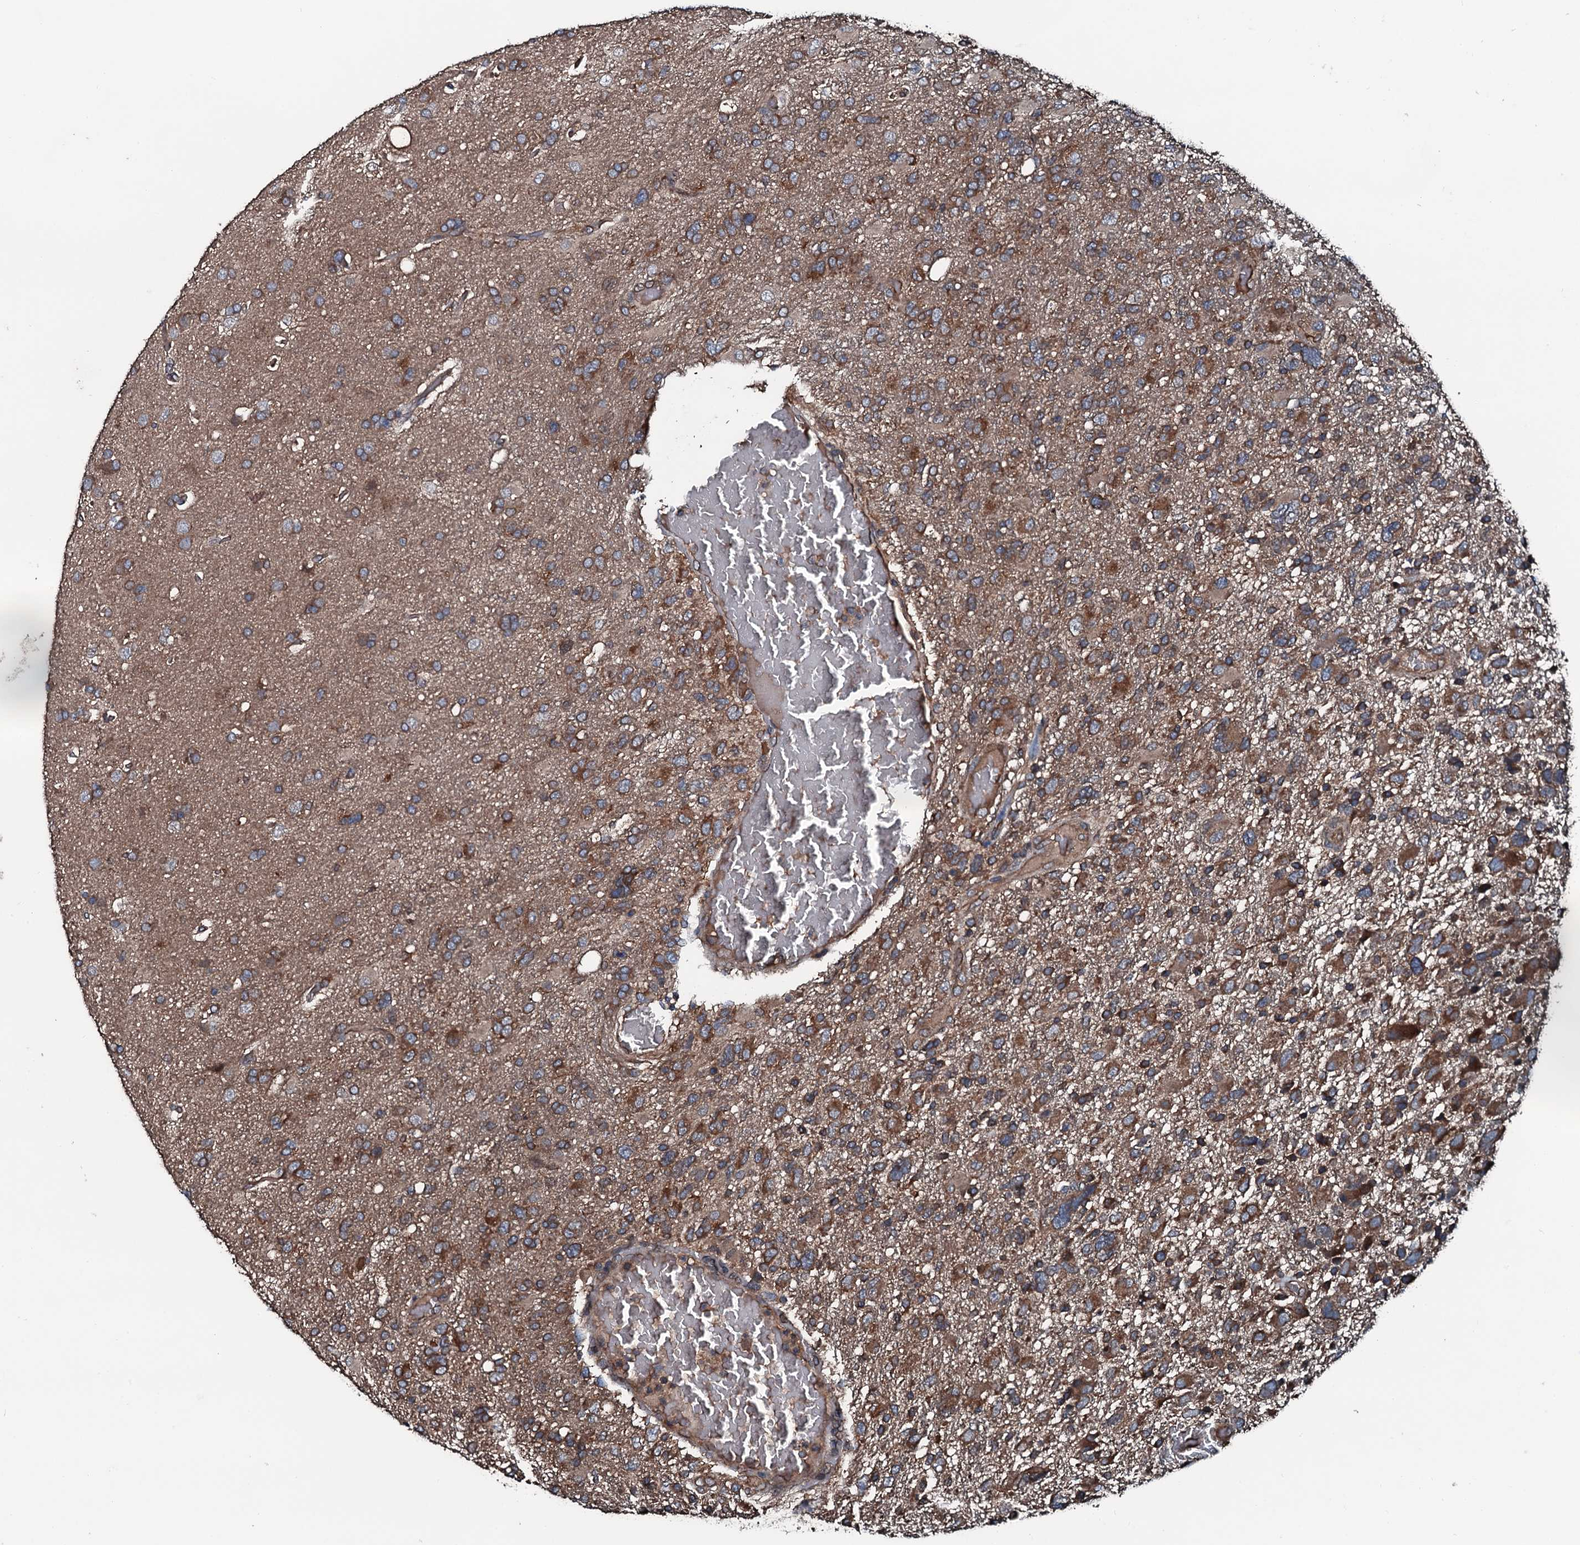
{"staining": {"intensity": "moderate", "quantity": ">75%", "location": "cytoplasmic/membranous"}, "tissue": "glioma", "cell_type": "Tumor cells", "image_type": "cancer", "snomed": [{"axis": "morphology", "description": "Glioma, malignant, High grade"}, {"axis": "topography", "description": "Brain"}], "caption": "Tumor cells display medium levels of moderate cytoplasmic/membranous staining in about >75% of cells in malignant glioma (high-grade).", "gene": "AARS1", "patient": {"sex": "male", "age": 61}}